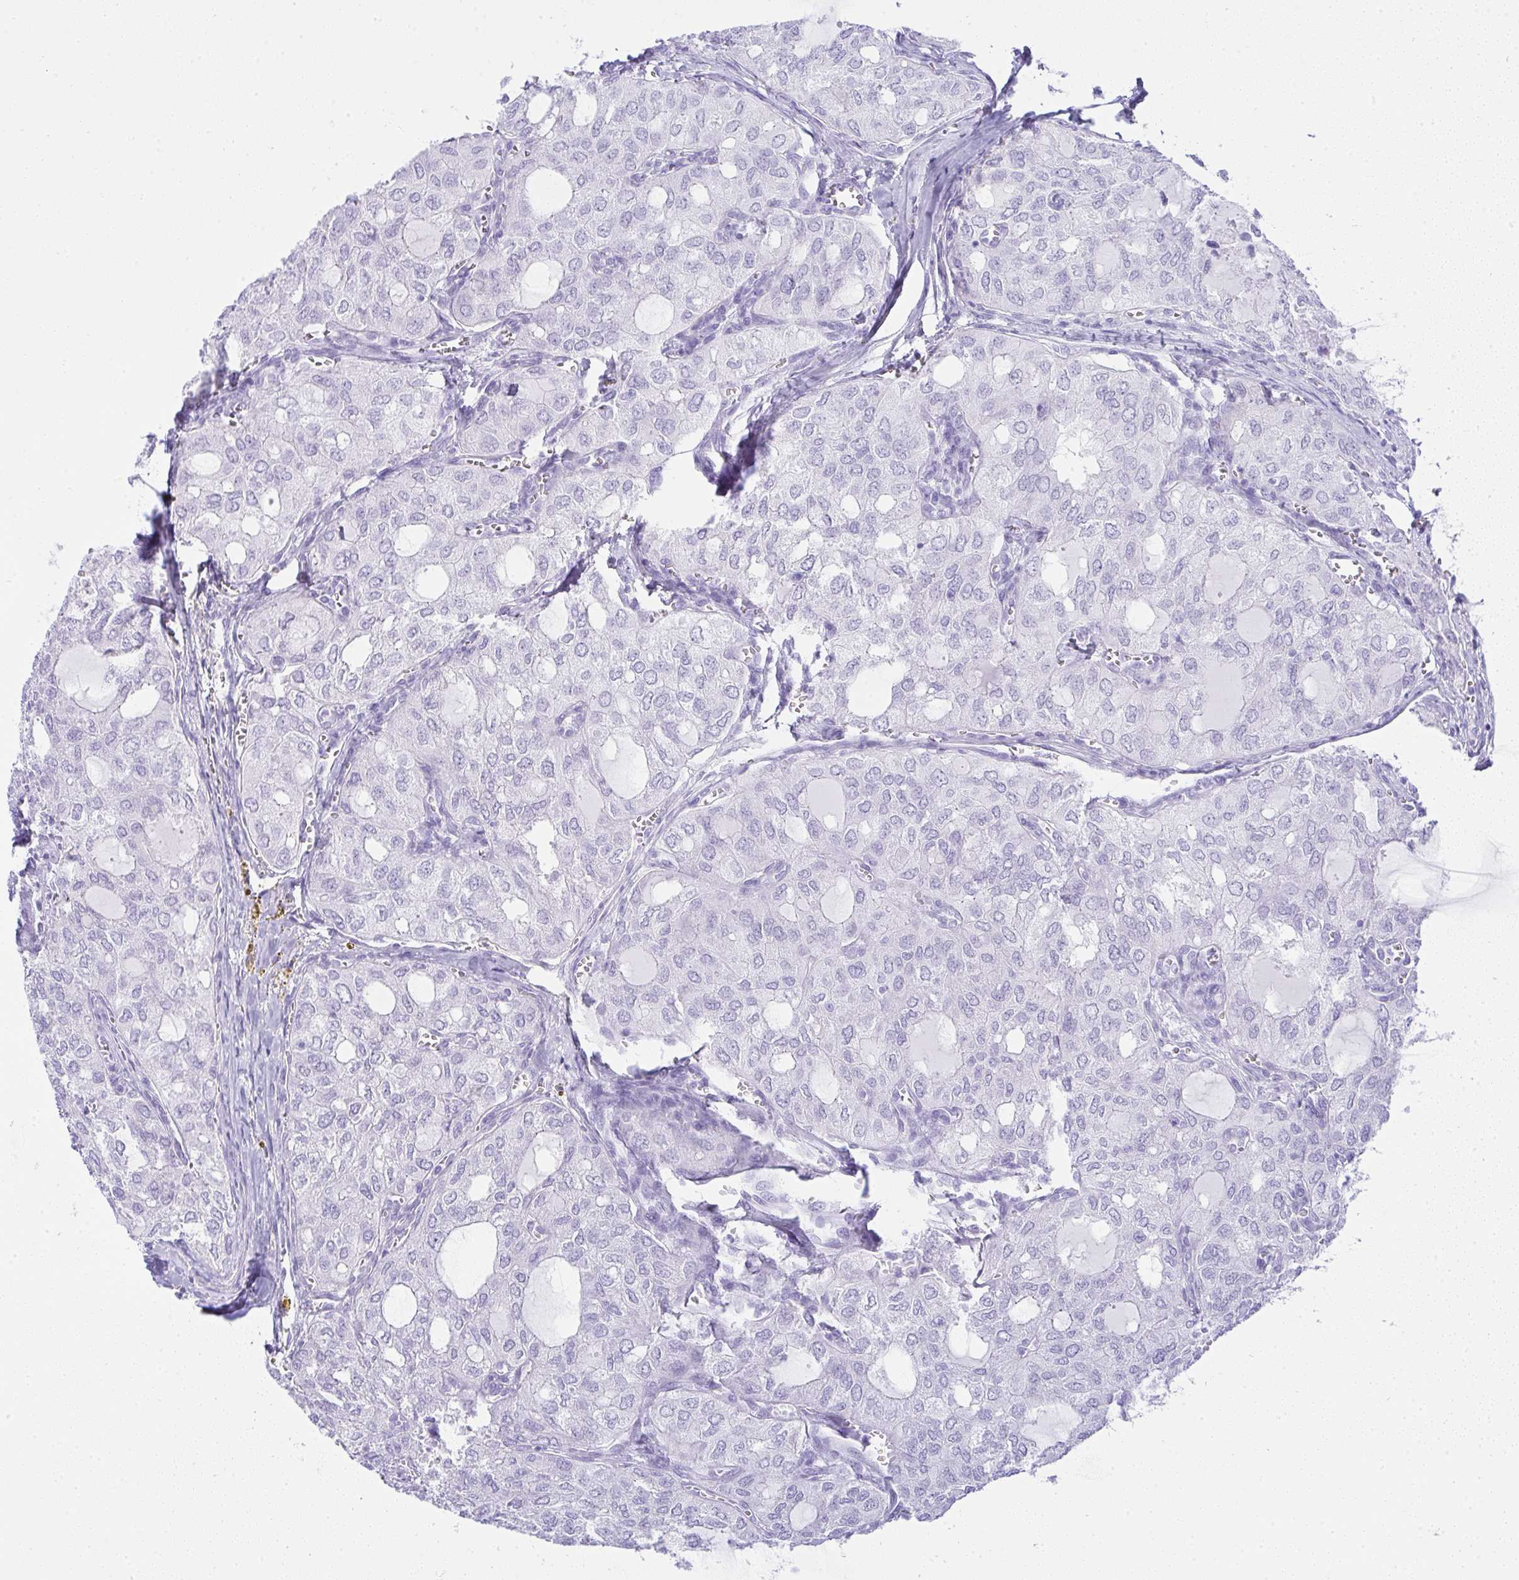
{"staining": {"intensity": "negative", "quantity": "none", "location": "none"}, "tissue": "thyroid cancer", "cell_type": "Tumor cells", "image_type": "cancer", "snomed": [{"axis": "morphology", "description": "Follicular adenoma carcinoma, NOS"}, {"axis": "topography", "description": "Thyroid gland"}], "caption": "Immunohistochemistry of human thyroid follicular adenoma carcinoma shows no expression in tumor cells.", "gene": "CDADC1", "patient": {"sex": "male", "age": 75}}